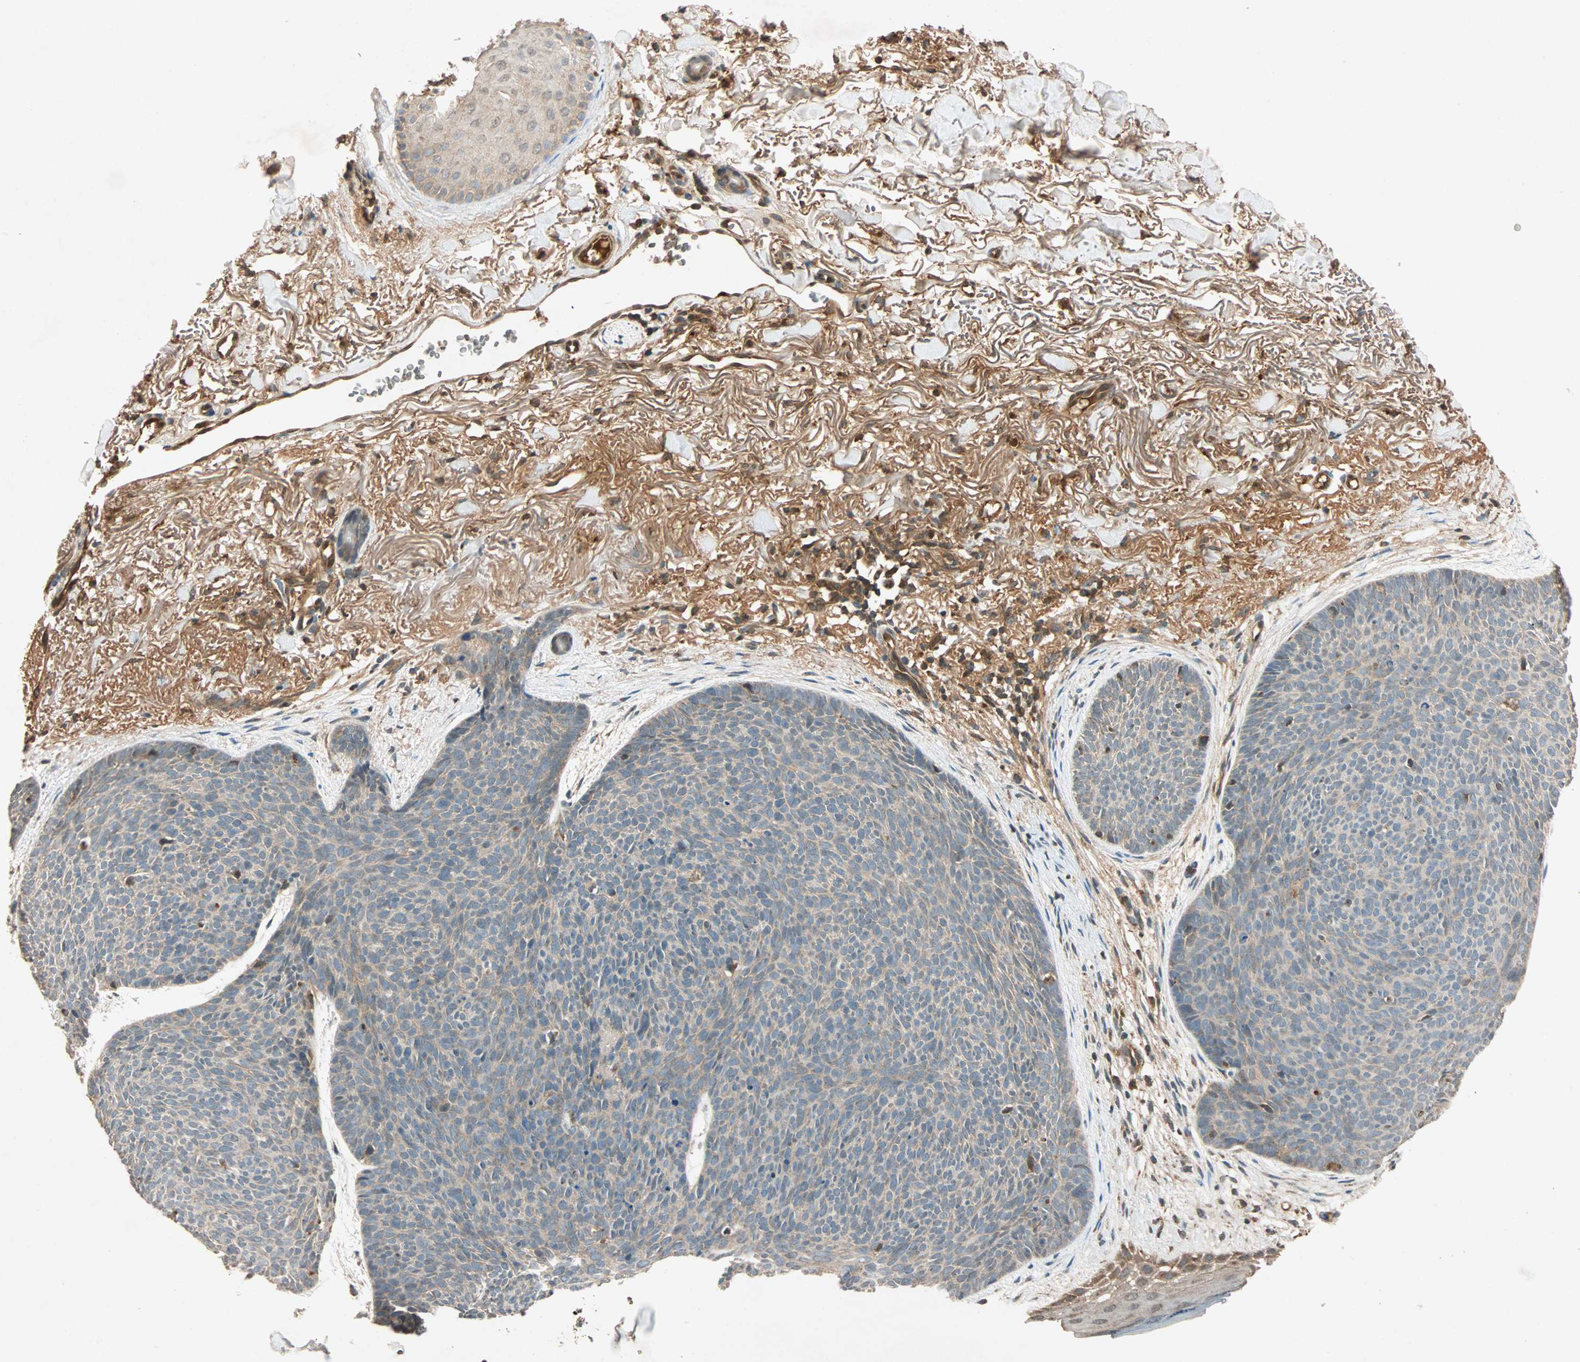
{"staining": {"intensity": "weak", "quantity": ">75%", "location": "cytoplasmic/membranous"}, "tissue": "skin cancer", "cell_type": "Tumor cells", "image_type": "cancer", "snomed": [{"axis": "morphology", "description": "Normal tissue, NOS"}, {"axis": "morphology", "description": "Basal cell carcinoma"}, {"axis": "topography", "description": "Skin"}], "caption": "Basal cell carcinoma (skin) tissue reveals weak cytoplasmic/membranous staining in approximately >75% of tumor cells, visualized by immunohistochemistry.", "gene": "MAPK1", "patient": {"sex": "female", "age": 70}}